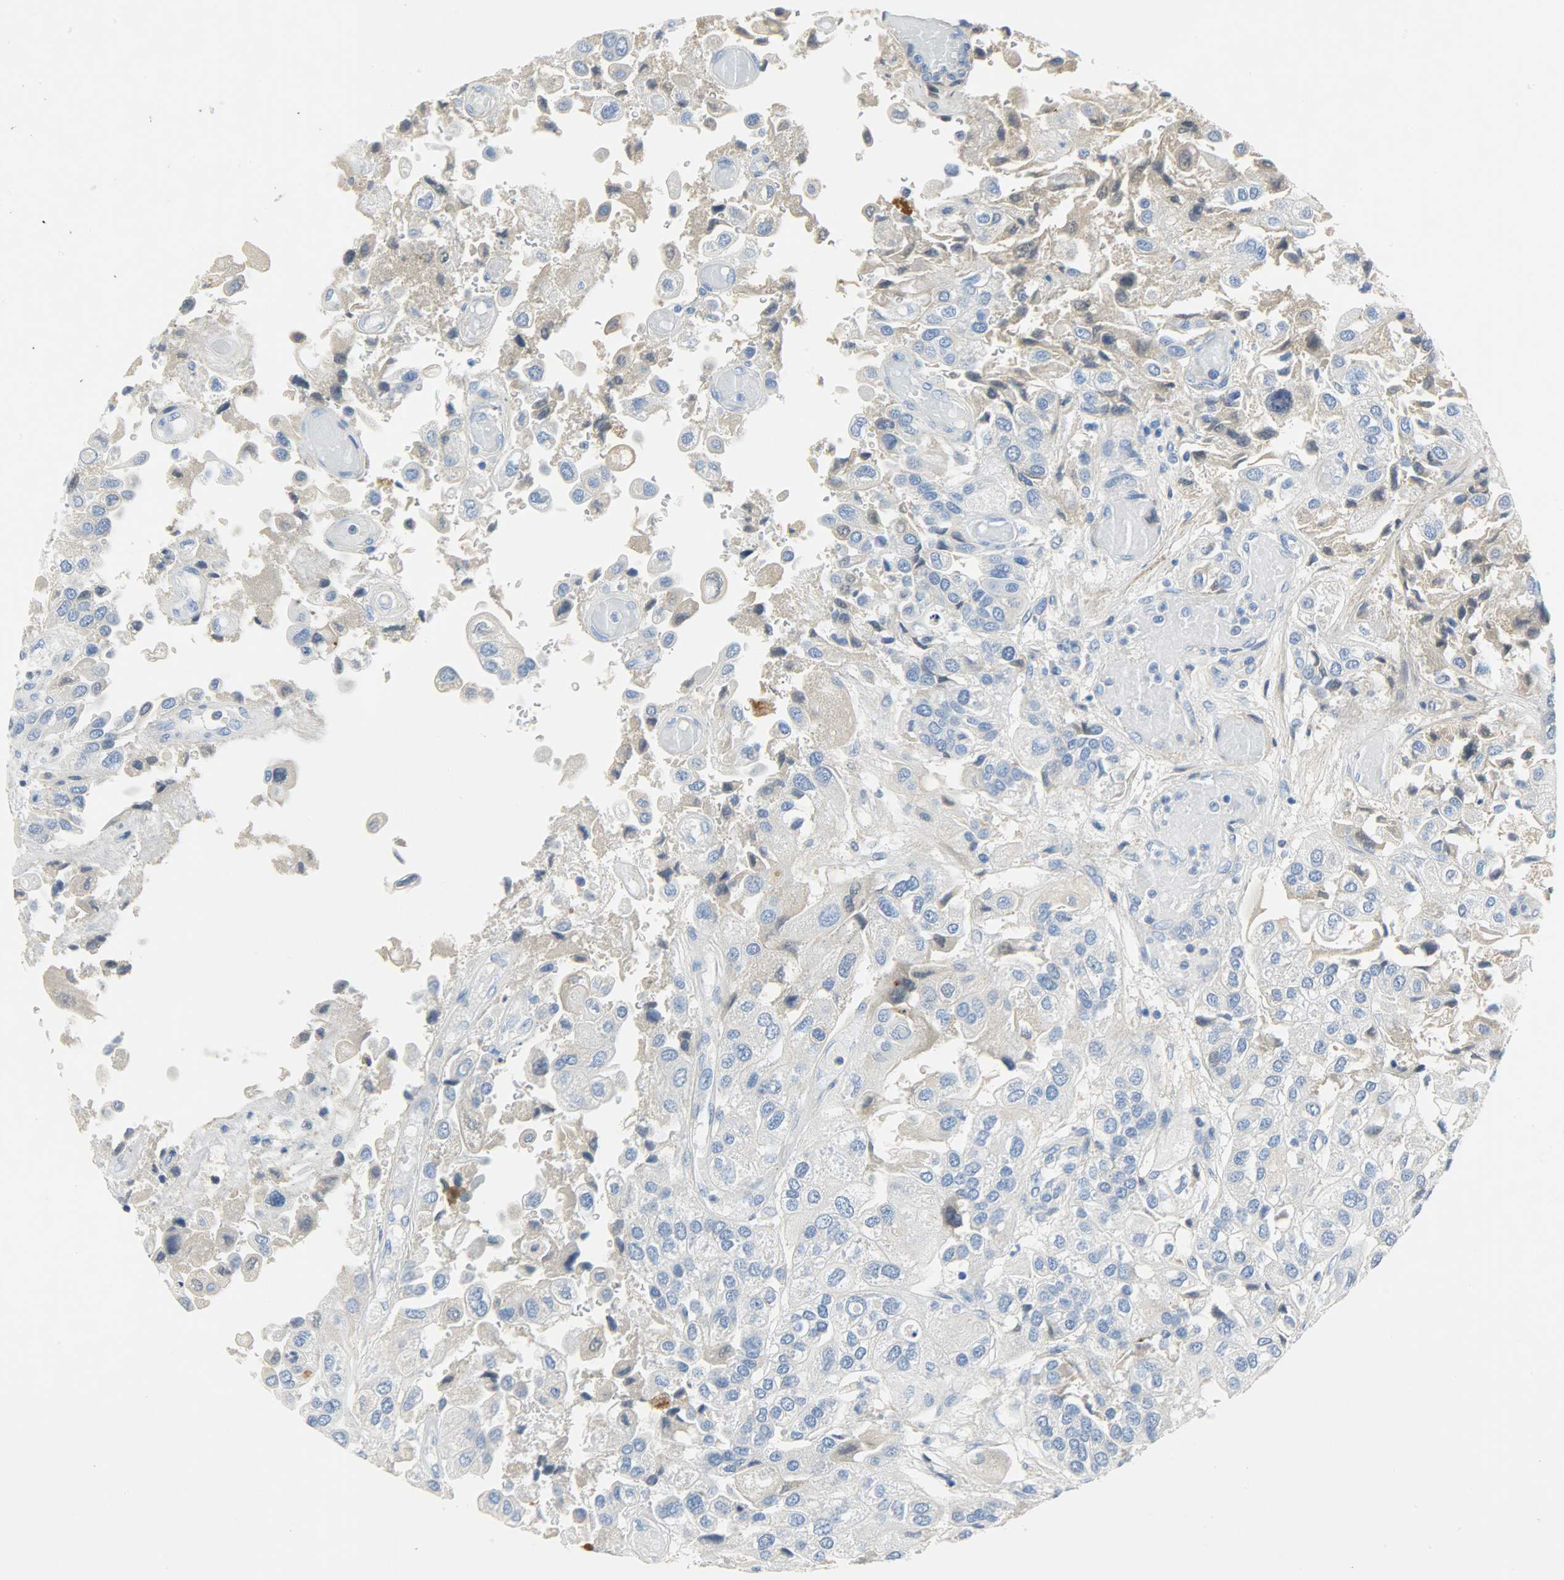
{"staining": {"intensity": "weak", "quantity": "<25%", "location": "cytoplasmic/membranous"}, "tissue": "urothelial cancer", "cell_type": "Tumor cells", "image_type": "cancer", "snomed": [{"axis": "morphology", "description": "Urothelial carcinoma, High grade"}, {"axis": "topography", "description": "Urinary bladder"}], "caption": "Immunohistochemistry (IHC) histopathology image of human urothelial carcinoma (high-grade) stained for a protein (brown), which shows no positivity in tumor cells. (DAB immunohistochemistry, high magnification).", "gene": "CRP", "patient": {"sex": "female", "age": 64}}